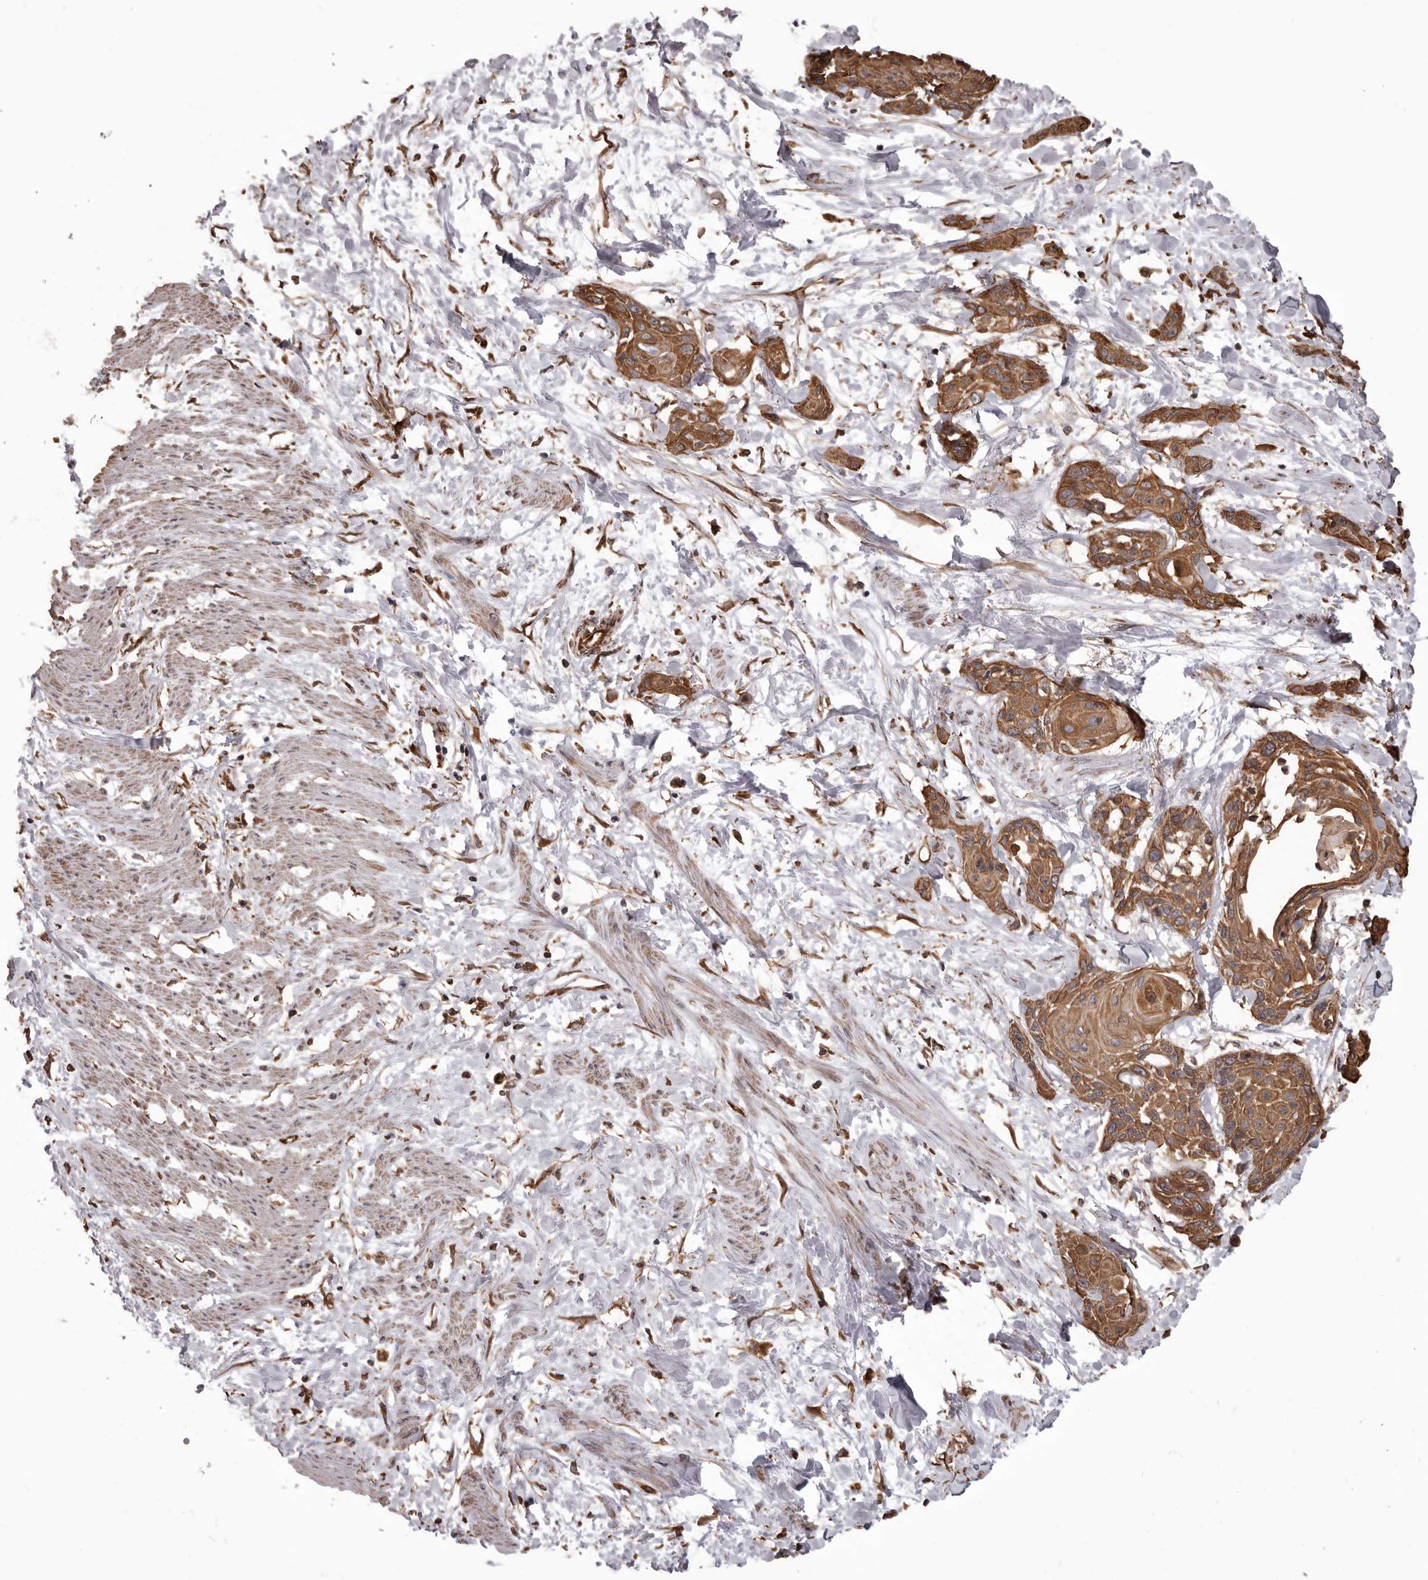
{"staining": {"intensity": "moderate", "quantity": ">75%", "location": "cytoplasmic/membranous"}, "tissue": "cervical cancer", "cell_type": "Tumor cells", "image_type": "cancer", "snomed": [{"axis": "morphology", "description": "Squamous cell carcinoma, NOS"}, {"axis": "topography", "description": "Cervix"}], "caption": "Moderate cytoplasmic/membranous expression is appreciated in about >75% of tumor cells in cervical cancer (squamous cell carcinoma). The staining was performed using DAB (3,3'-diaminobenzidine) to visualize the protein expression in brown, while the nuclei were stained in blue with hematoxylin (Magnification: 20x).", "gene": "CEP104", "patient": {"sex": "female", "age": 57}}